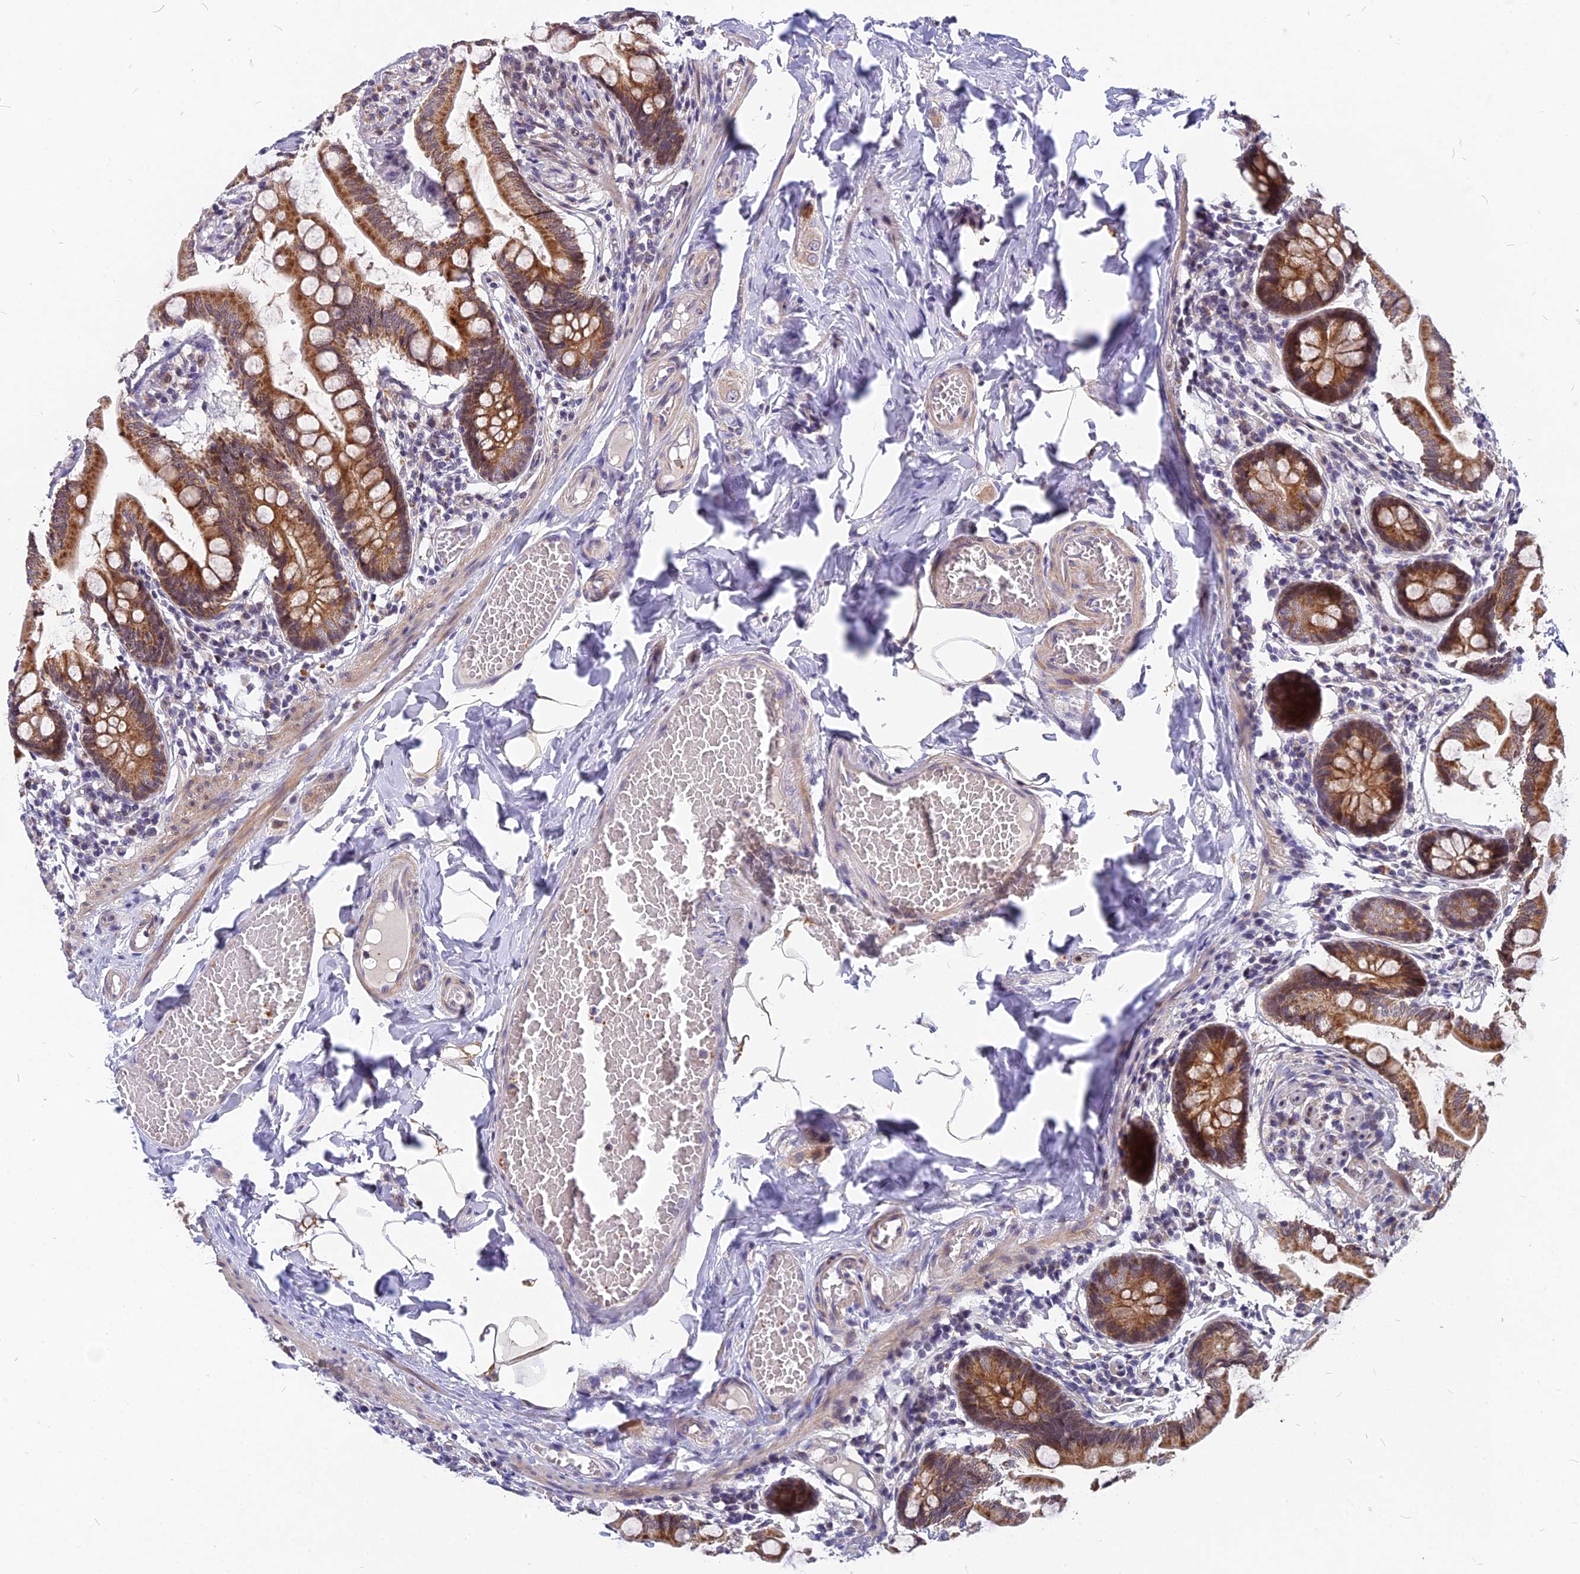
{"staining": {"intensity": "moderate", "quantity": ">75%", "location": "cytoplasmic/membranous"}, "tissue": "small intestine", "cell_type": "Glandular cells", "image_type": "normal", "snomed": [{"axis": "morphology", "description": "Normal tissue, NOS"}, {"axis": "topography", "description": "Small intestine"}], "caption": "Glandular cells show moderate cytoplasmic/membranous expression in approximately >75% of cells in normal small intestine. Using DAB (3,3'-diaminobenzidine) (brown) and hematoxylin (blue) stains, captured at high magnification using brightfield microscopy.", "gene": "CMC1", "patient": {"sex": "male", "age": 41}}